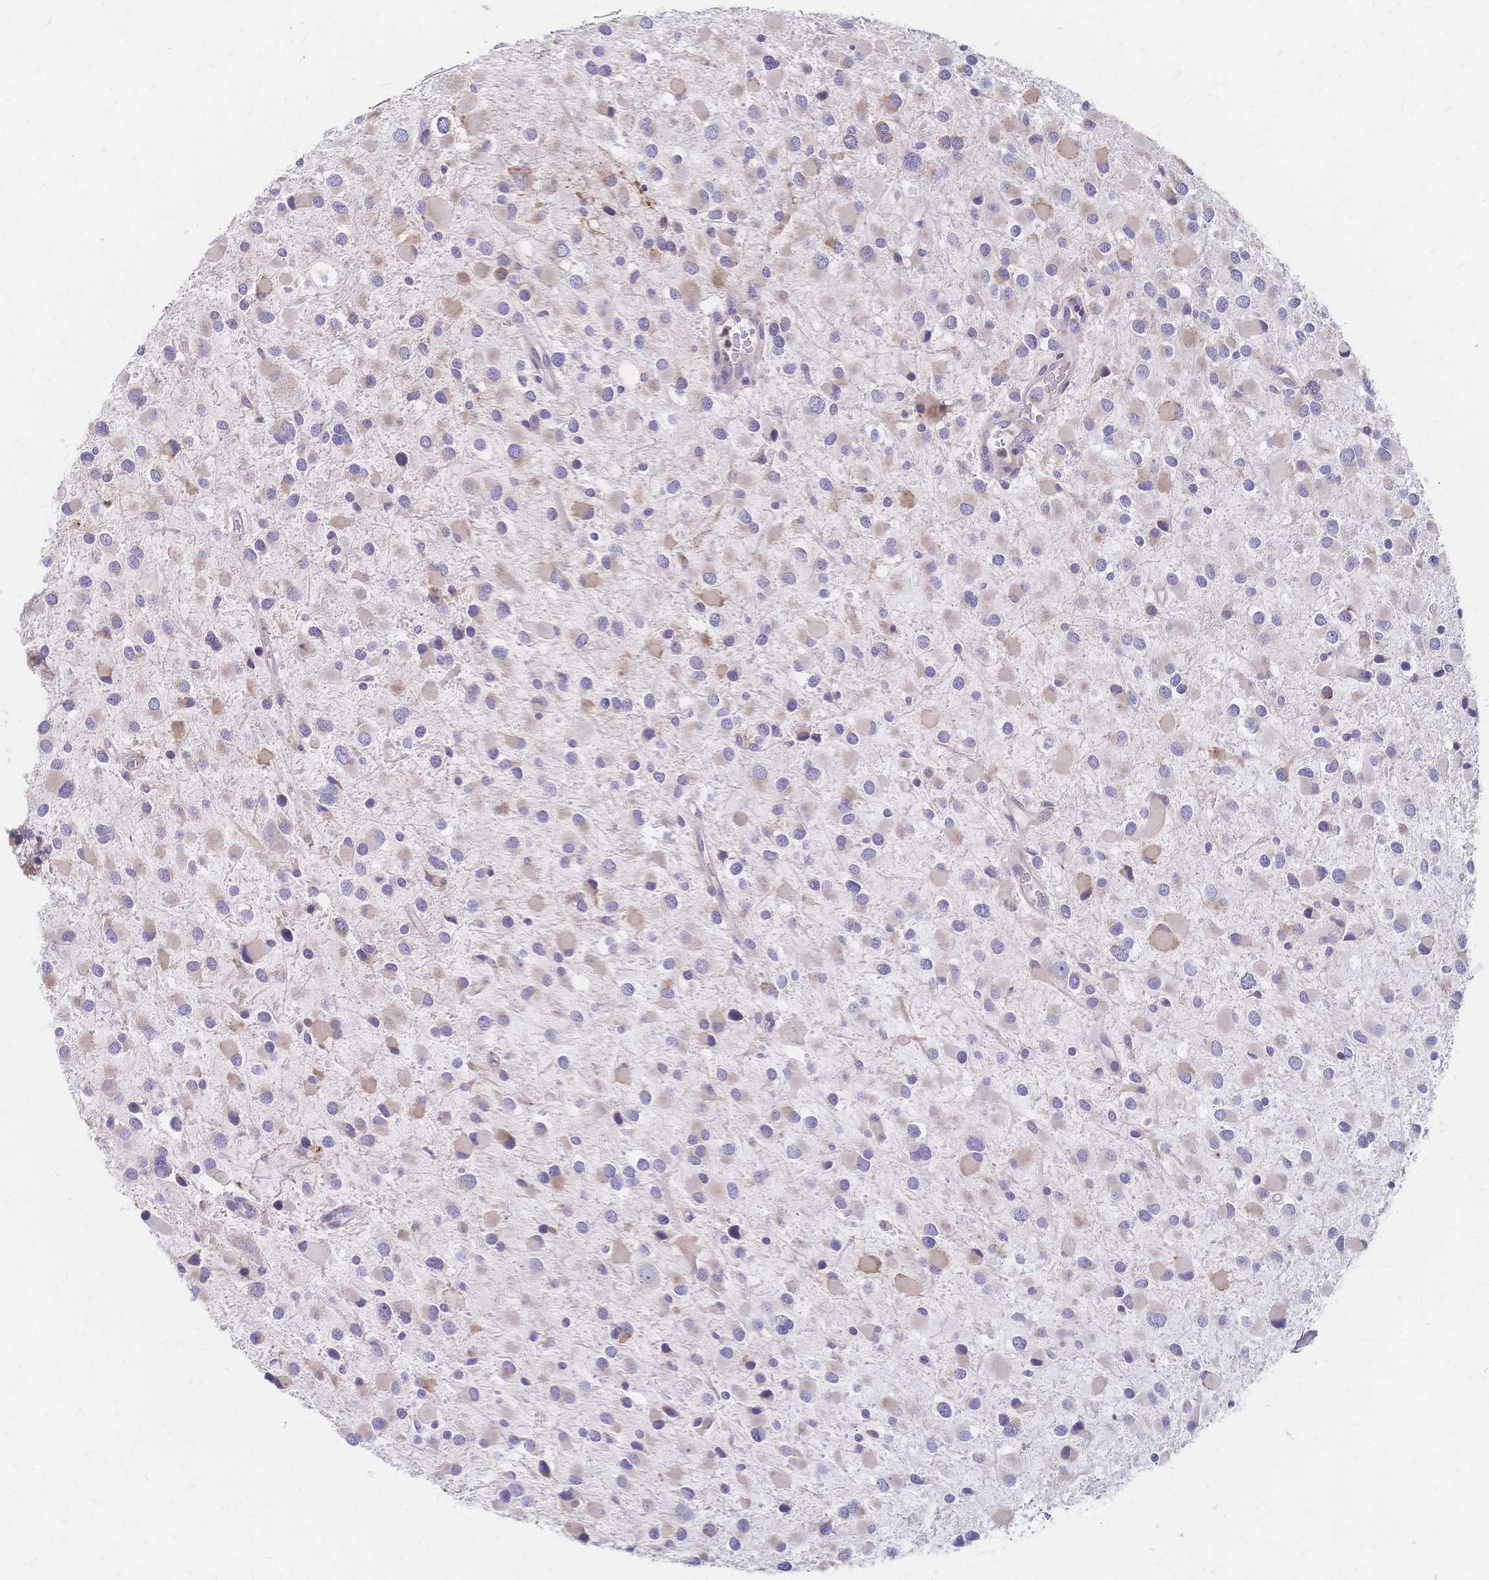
{"staining": {"intensity": "negative", "quantity": "none", "location": "none"}, "tissue": "glioma", "cell_type": "Tumor cells", "image_type": "cancer", "snomed": [{"axis": "morphology", "description": "Glioma, malignant, Low grade"}, {"axis": "topography", "description": "Brain"}], "caption": "Tumor cells show no significant positivity in glioma.", "gene": "CYB5A", "patient": {"sex": "female", "age": 32}}